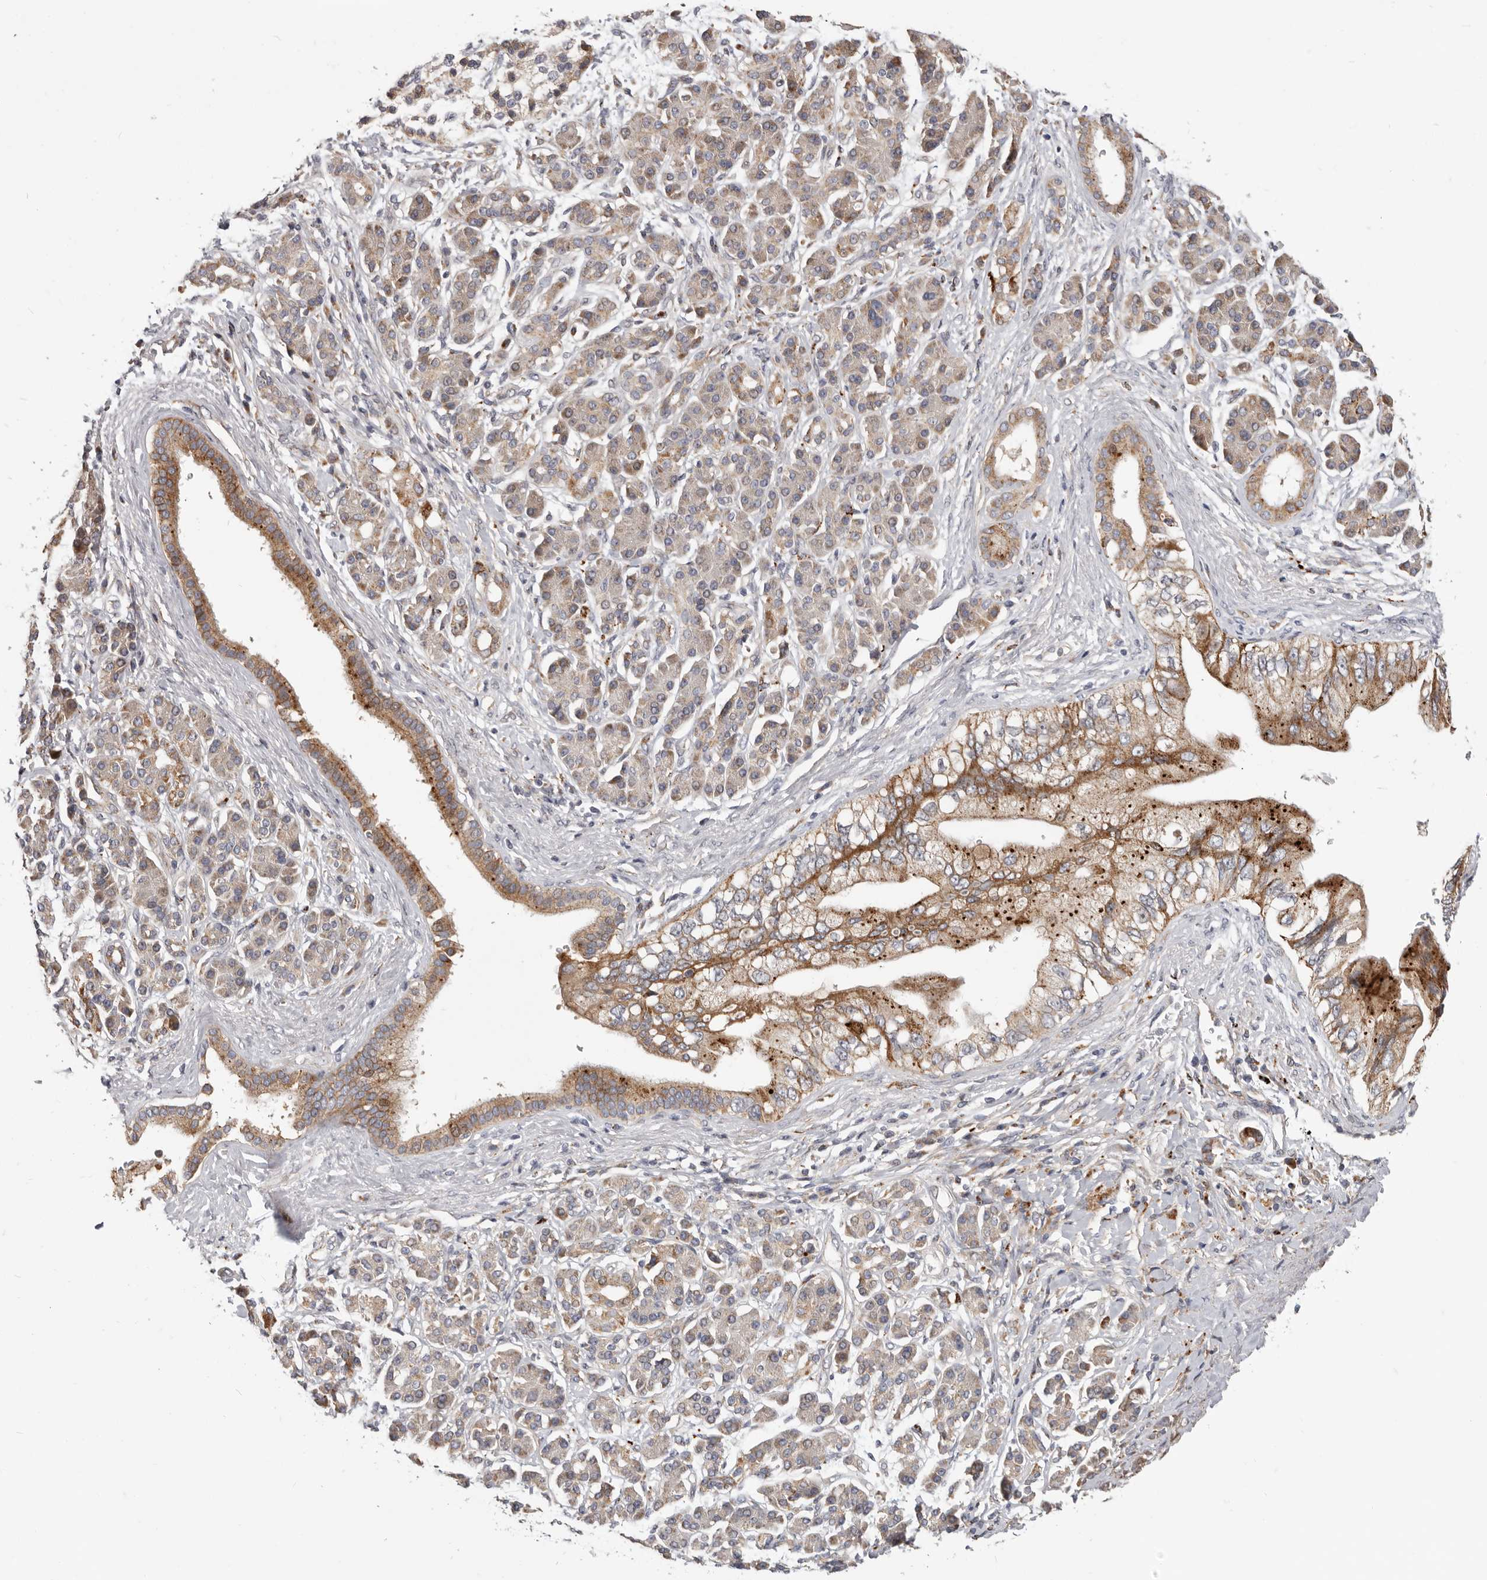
{"staining": {"intensity": "moderate", "quantity": ">75%", "location": "cytoplasmic/membranous"}, "tissue": "pancreatic cancer", "cell_type": "Tumor cells", "image_type": "cancer", "snomed": [{"axis": "morphology", "description": "Adenocarcinoma, NOS"}, {"axis": "topography", "description": "Pancreas"}], "caption": "This photomicrograph demonstrates immunohistochemistry staining of human pancreatic adenocarcinoma, with medium moderate cytoplasmic/membranous expression in about >75% of tumor cells.", "gene": "TOR3A", "patient": {"sex": "female", "age": 56}}